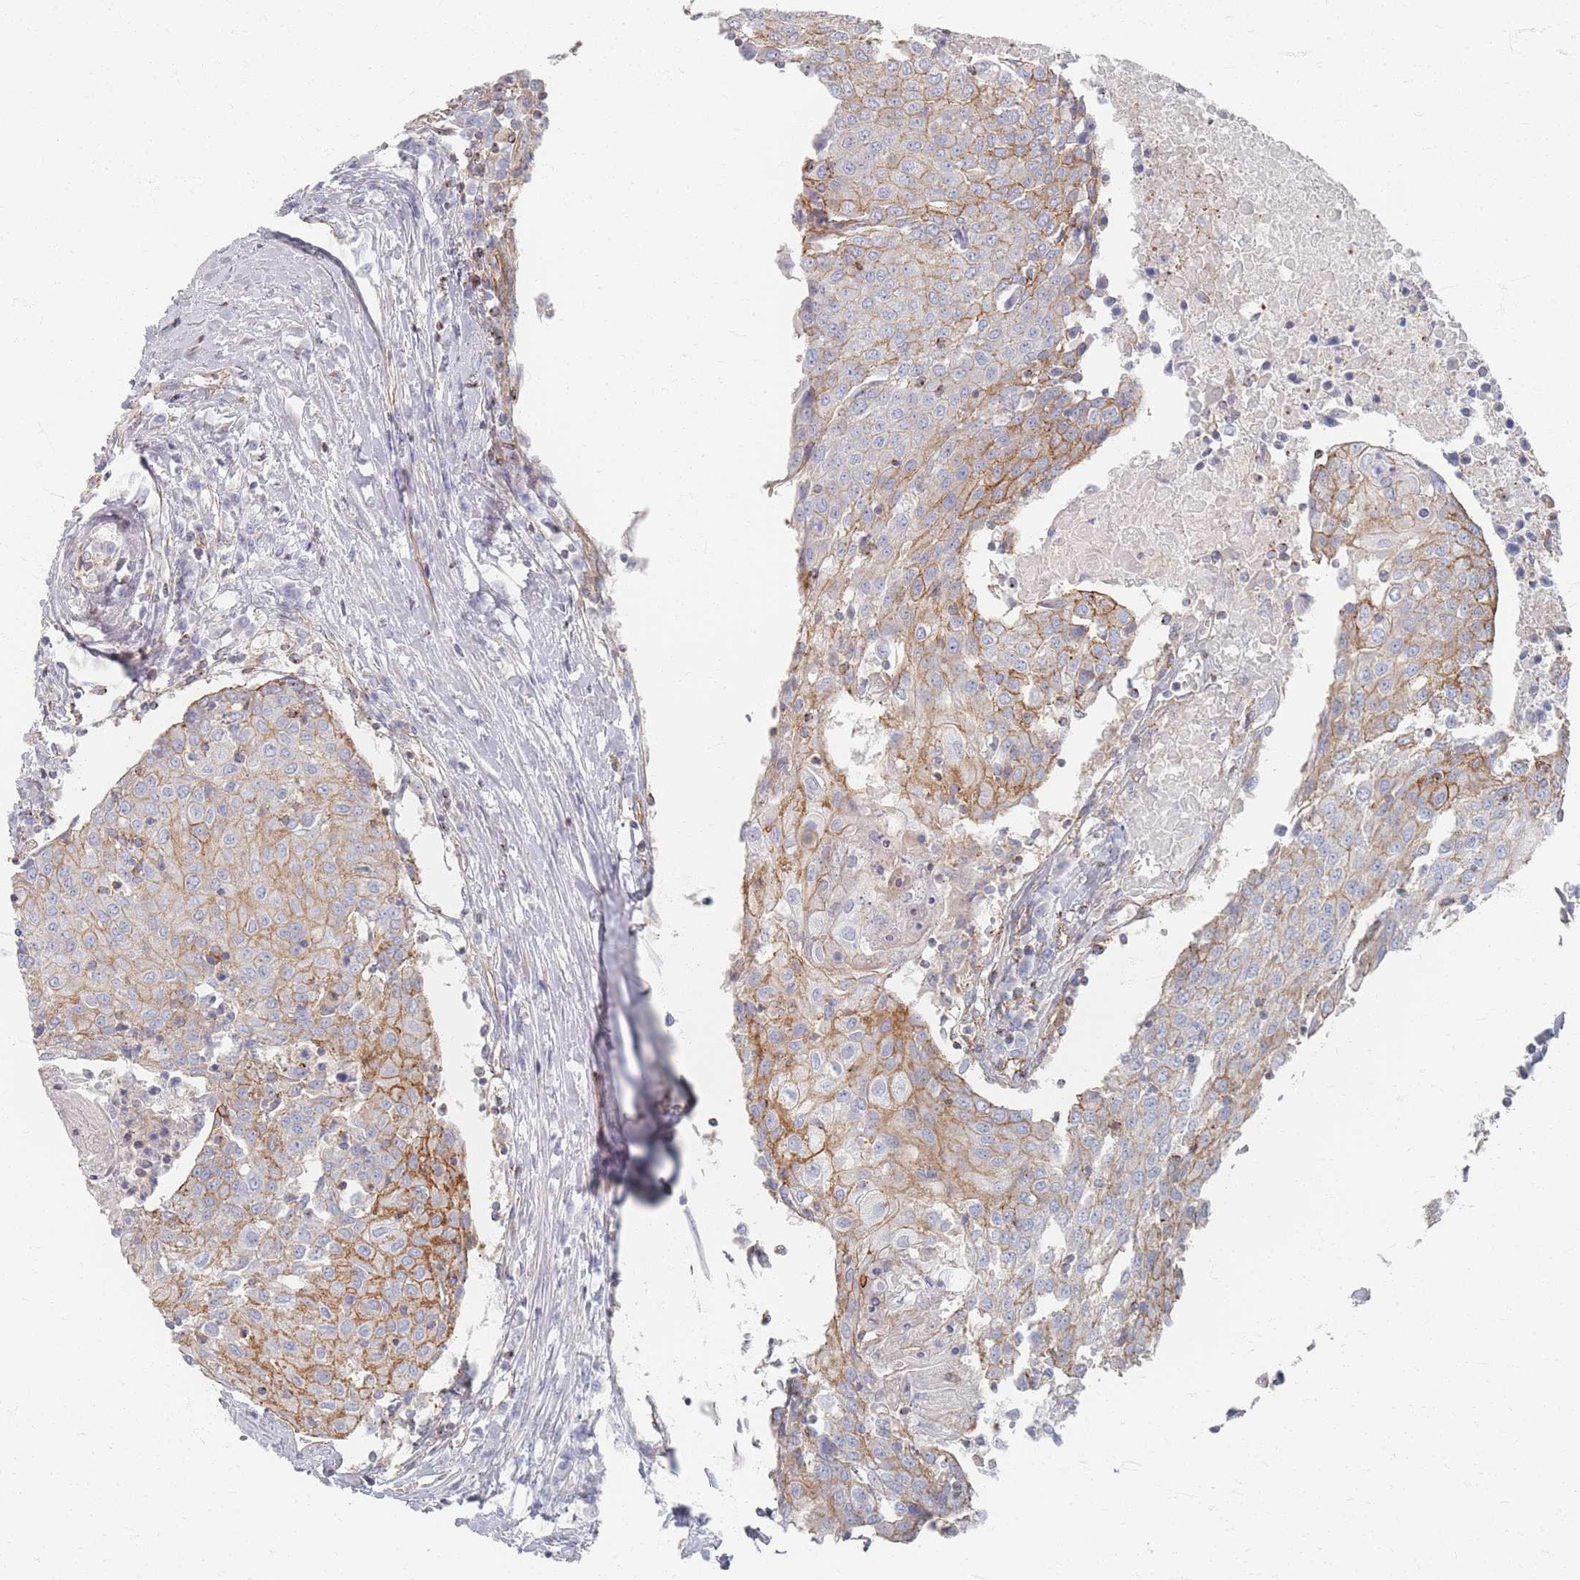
{"staining": {"intensity": "weak", "quantity": "25%-75%", "location": "cytoplasmic/membranous"}, "tissue": "urothelial cancer", "cell_type": "Tumor cells", "image_type": "cancer", "snomed": [{"axis": "morphology", "description": "Urothelial carcinoma, High grade"}, {"axis": "topography", "description": "Urinary bladder"}], "caption": "The immunohistochemical stain labels weak cytoplasmic/membranous expression in tumor cells of urothelial cancer tissue.", "gene": "GNB1", "patient": {"sex": "female", "age": 85}}